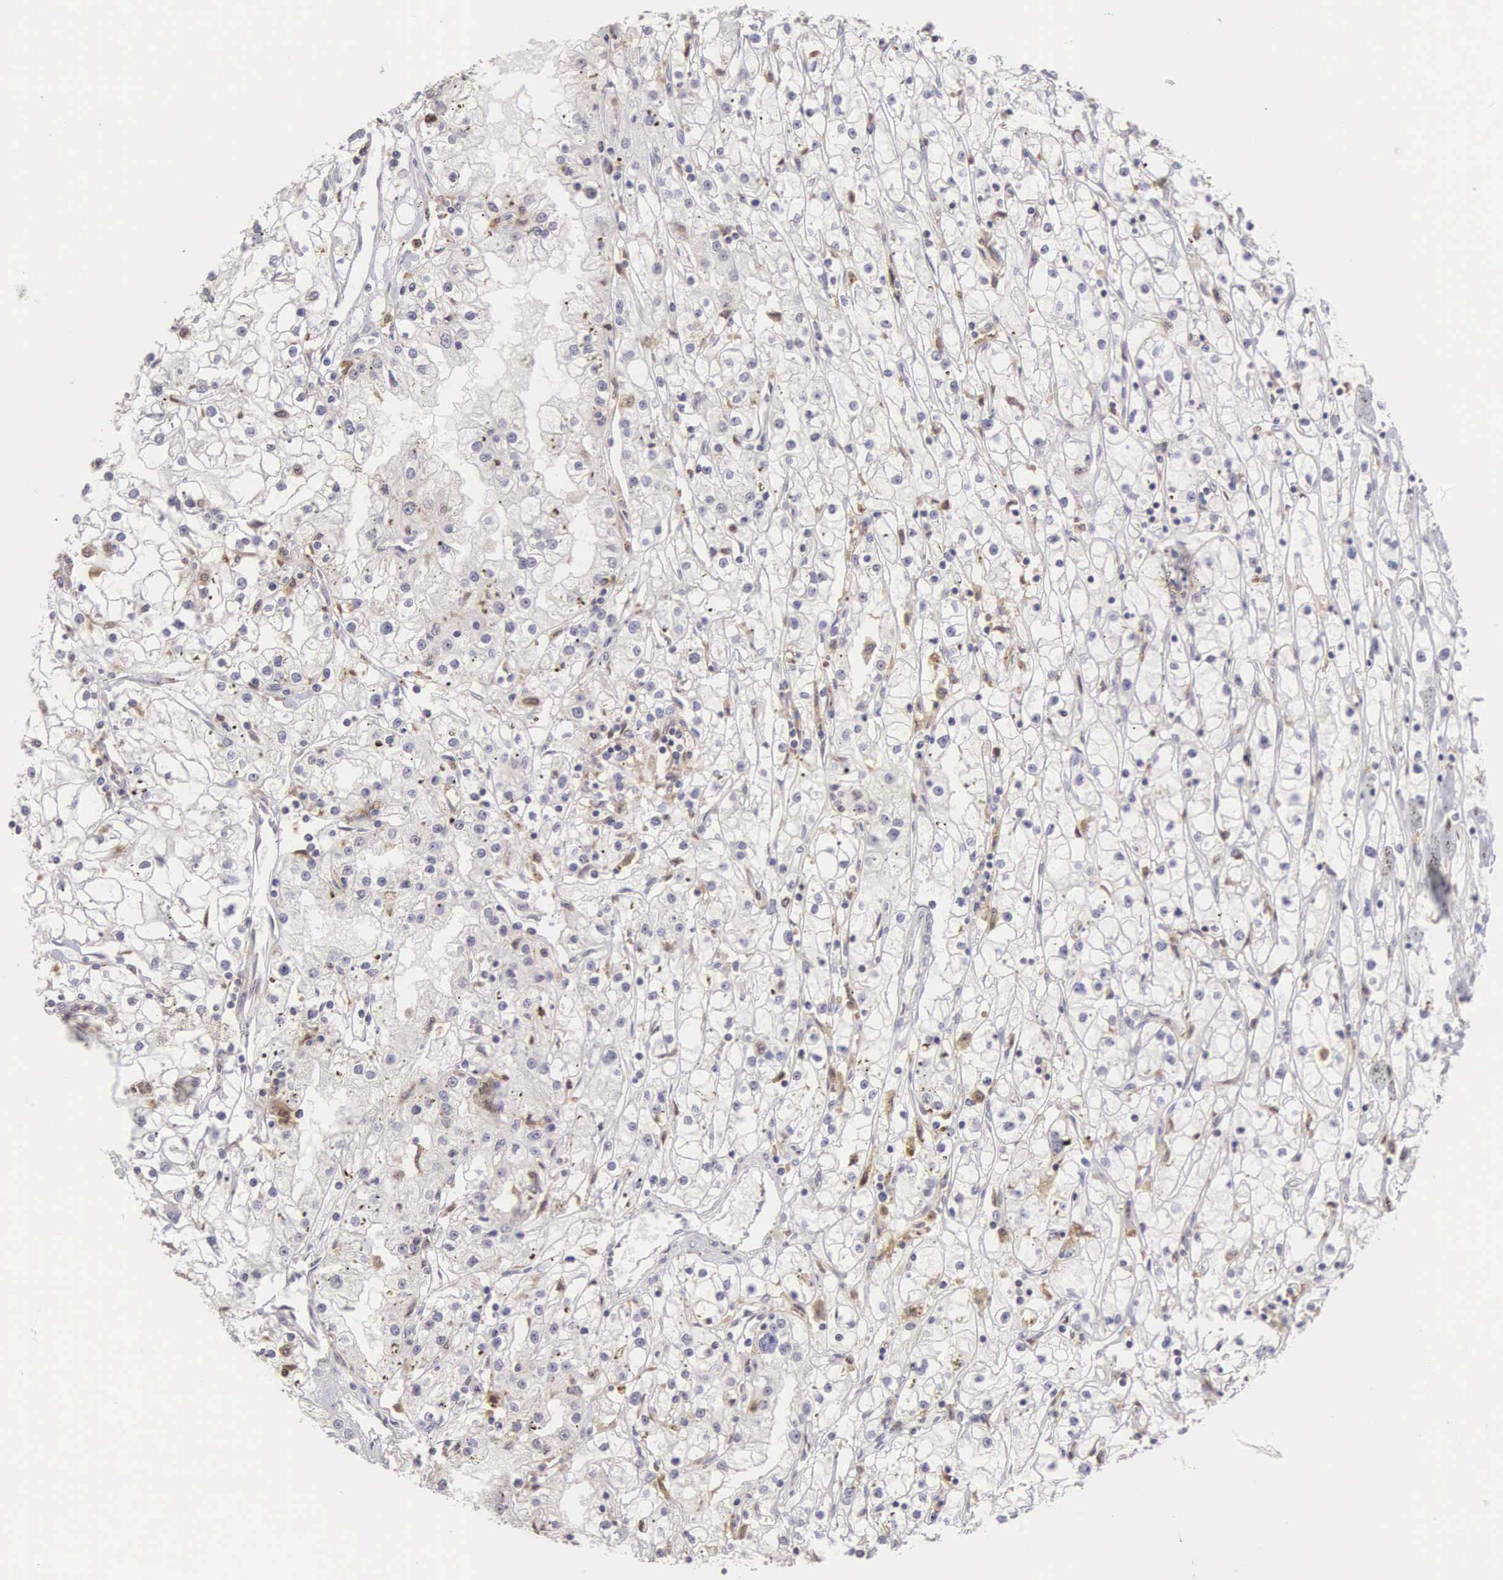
{"staining": {"intensity": "weak", "quantity": "<25%", "location": "nuclear"}, "tissue": "renal cancer", "cell_type": "Tumor cells", "image_type": "cancer", "snomed": [{"axis": "morphology", "description": "Adenocarcinoma, NOS"}, {"axis": "topography", "description": "Kidney"}], "caption": "DAB immunohistochemical staining of human renal cancer shows no significant staining in tumor cells.", "gene": "GRK3", "patient": {"sex": "male", "age": 56}}